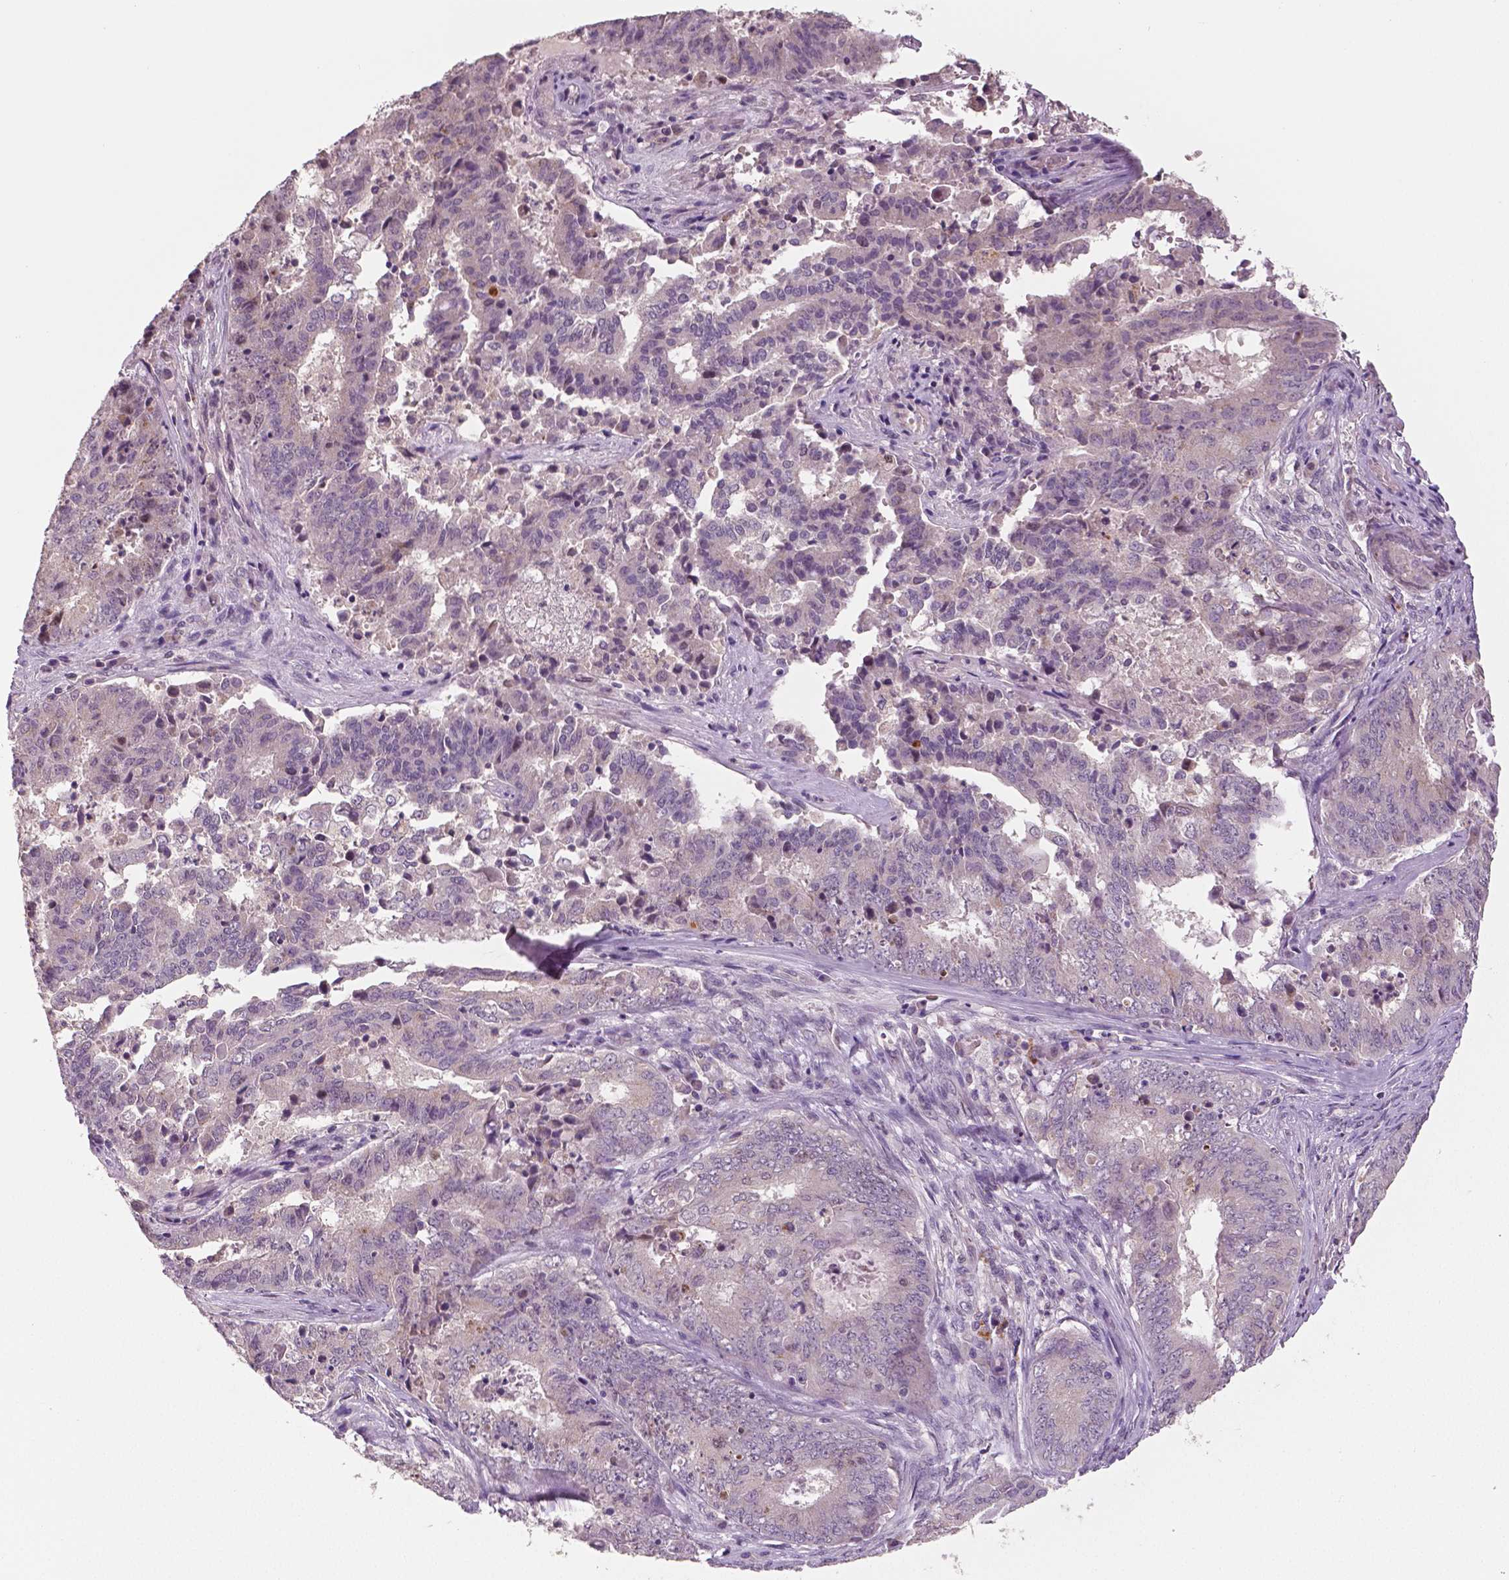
{"staining": {"intensity": "negative", "quantity": "none", "location": "none"}, "tissue": "endometrial cancer", "cell_type": "Tumor cells", "image_type": "cancer", "snomed": [{"axis": "morphology", "description": "Adenocarcinoma, NOS"}, {"axis": "topography", "description": "Endometrium"}], "caption": "There is no significant expression in tumor cells of endometrial cancer. (Immunohistochemistry, brightfield microscopy, high magnification).", "gene": "MKI67", "patient": {"sex": "female", "age": 62}}